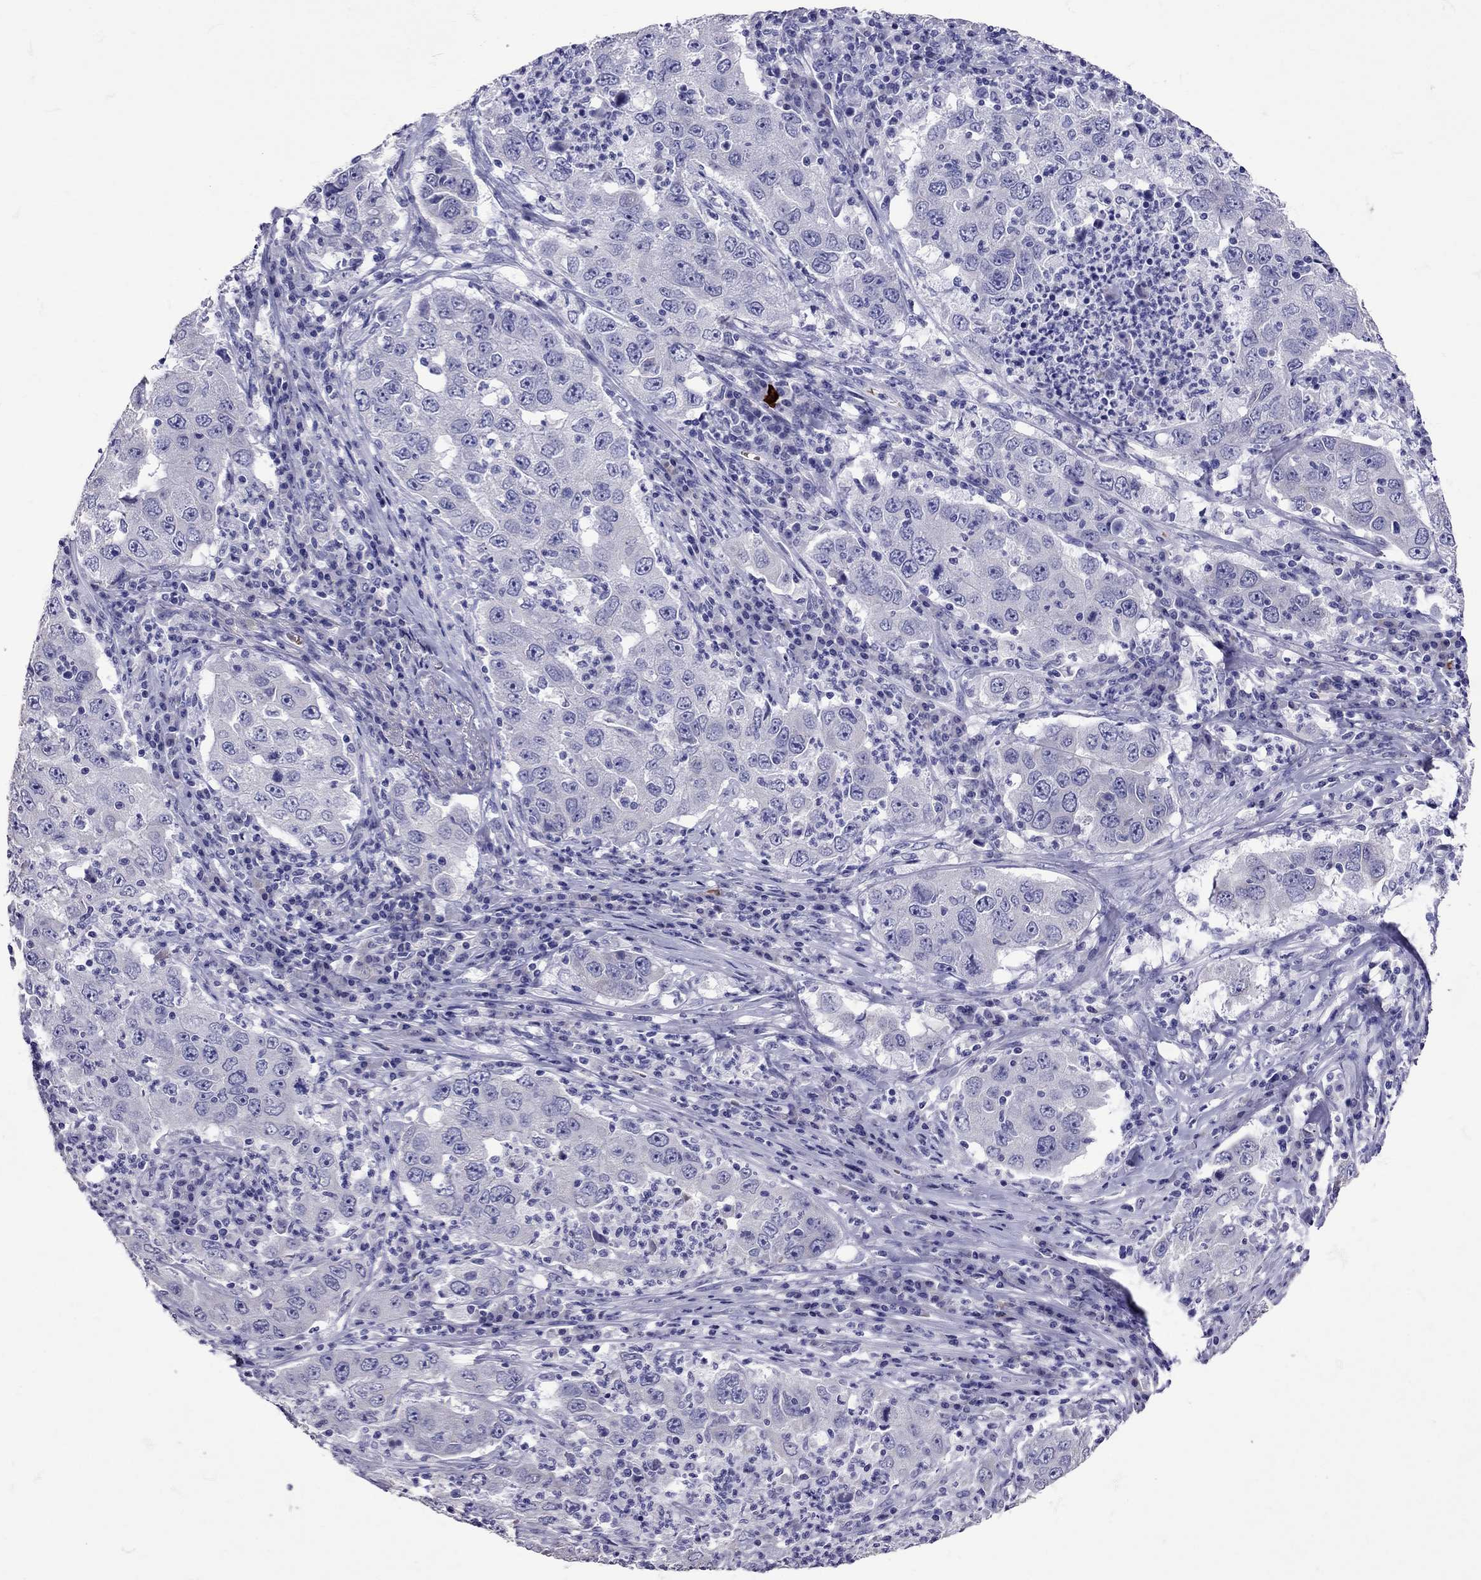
{"staining": {"intensity": "negative", "quantity": "none", "location": "none"}, "tissue": "lung cancer", "cell_type": "Tumor cells", "image_type": "cancer", "snomed": [{"axis": "morphology", "description": "Adenocarcinoma, NOS"}, {"axis": "topography", "description": "Lung"}], "caption": "IHC image of neoplastic tissue: adenocarcinoma (lung) stained with DAB exhibits no significant protein staining in tumor cells.", "gene": "TBR1", "patient": {"sex": "male", "age": 73}}